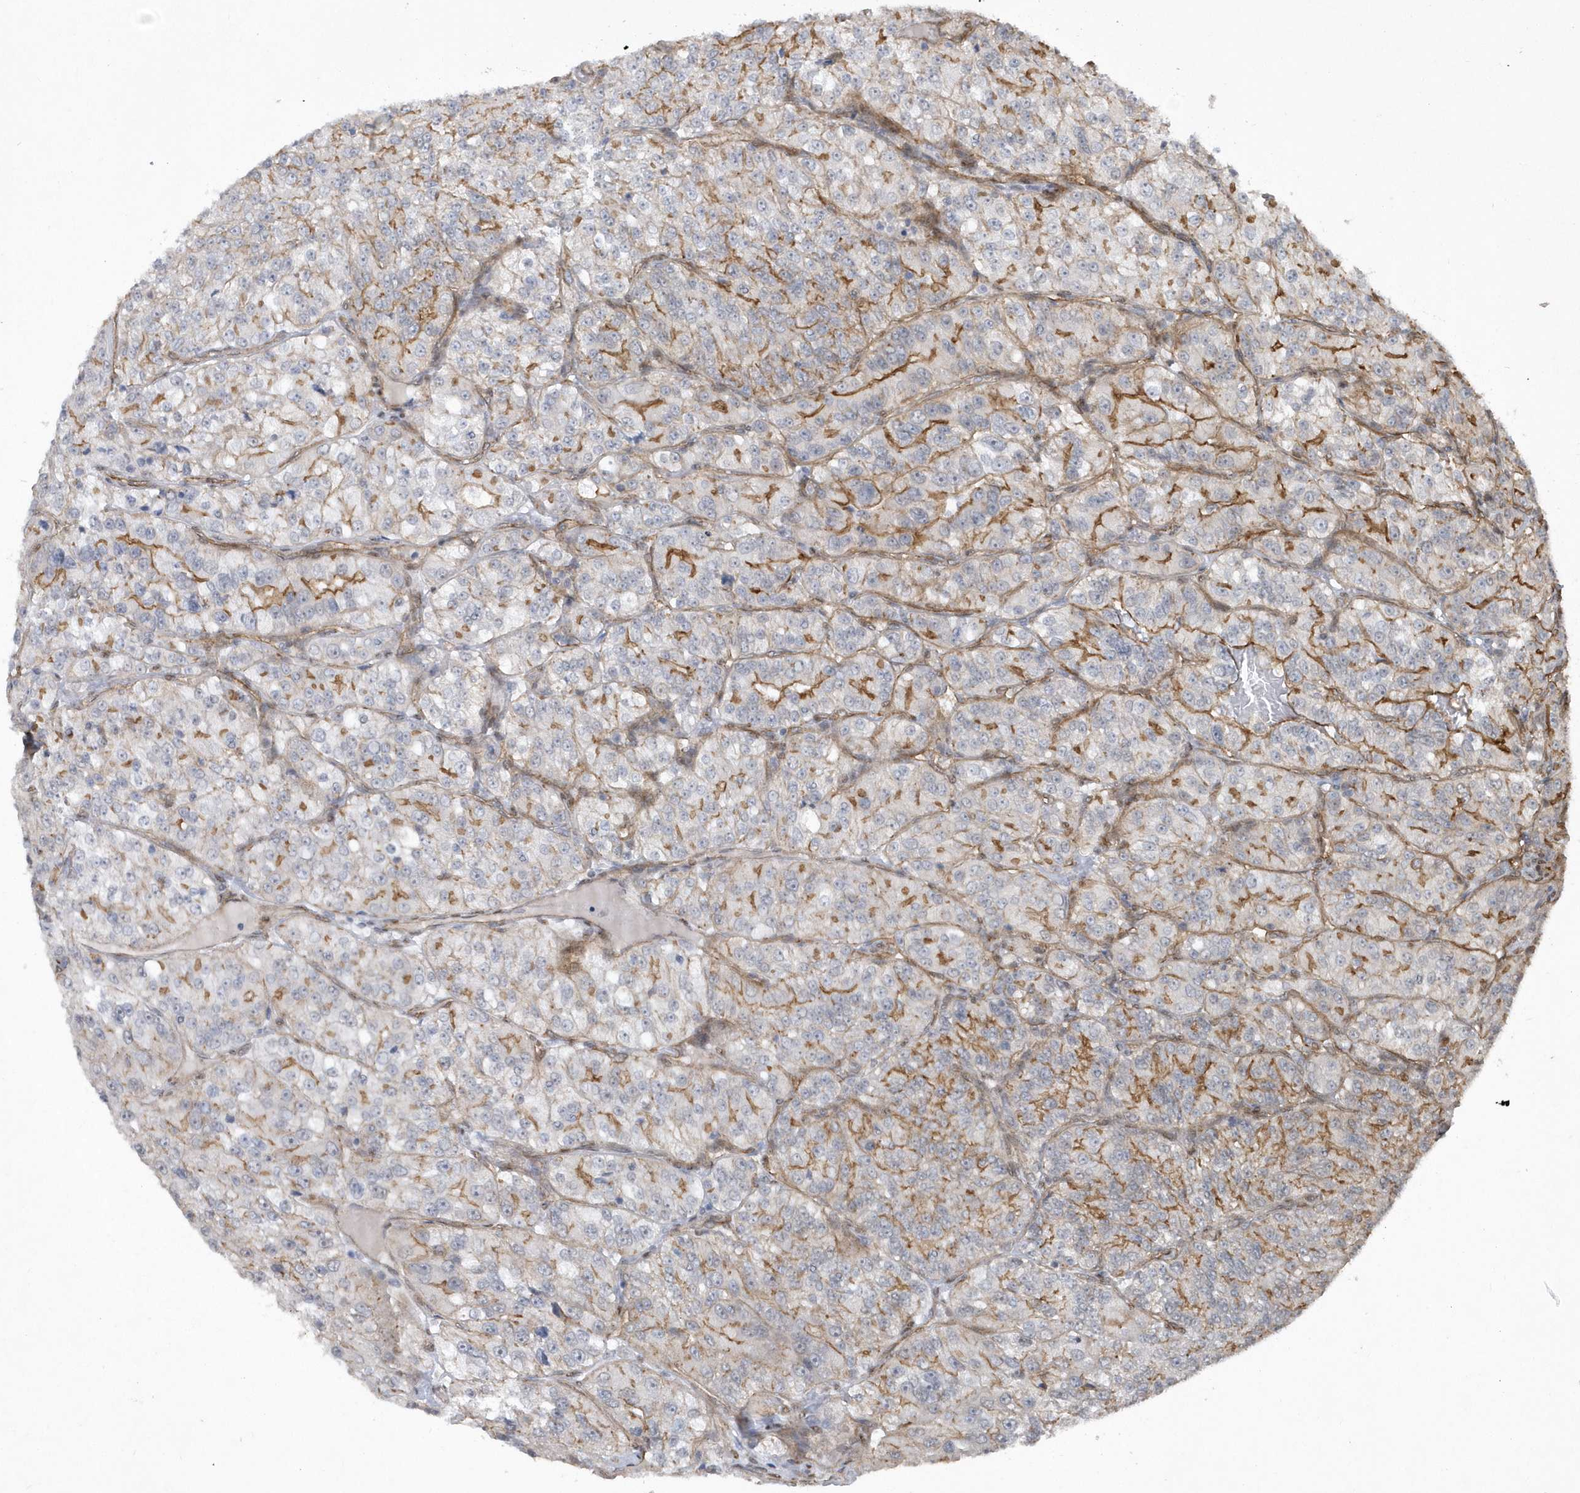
{"staining": {"intensity": "moderate", "quantity": "<25%", "location": "cytoplasmic/membranous"}, "tissue": "renal cancer", "cell_type": "Tumor cells", "image_type": "cancer", "snomed": [{"axis": "morphology", "description": "Adenocarcinoma, NOS"}, {"axis": "topography", "description": "Kidney"}], "caption": "This micrograph reveals immunohistochemistry (IHC) staining of human adenocarcinoma (renal), with low moderate cytoplasmic/membranous staining in approximately <25% of tumor cells.", "gene": "RAI14", "patient": {"sex": "female", "age": 63}}